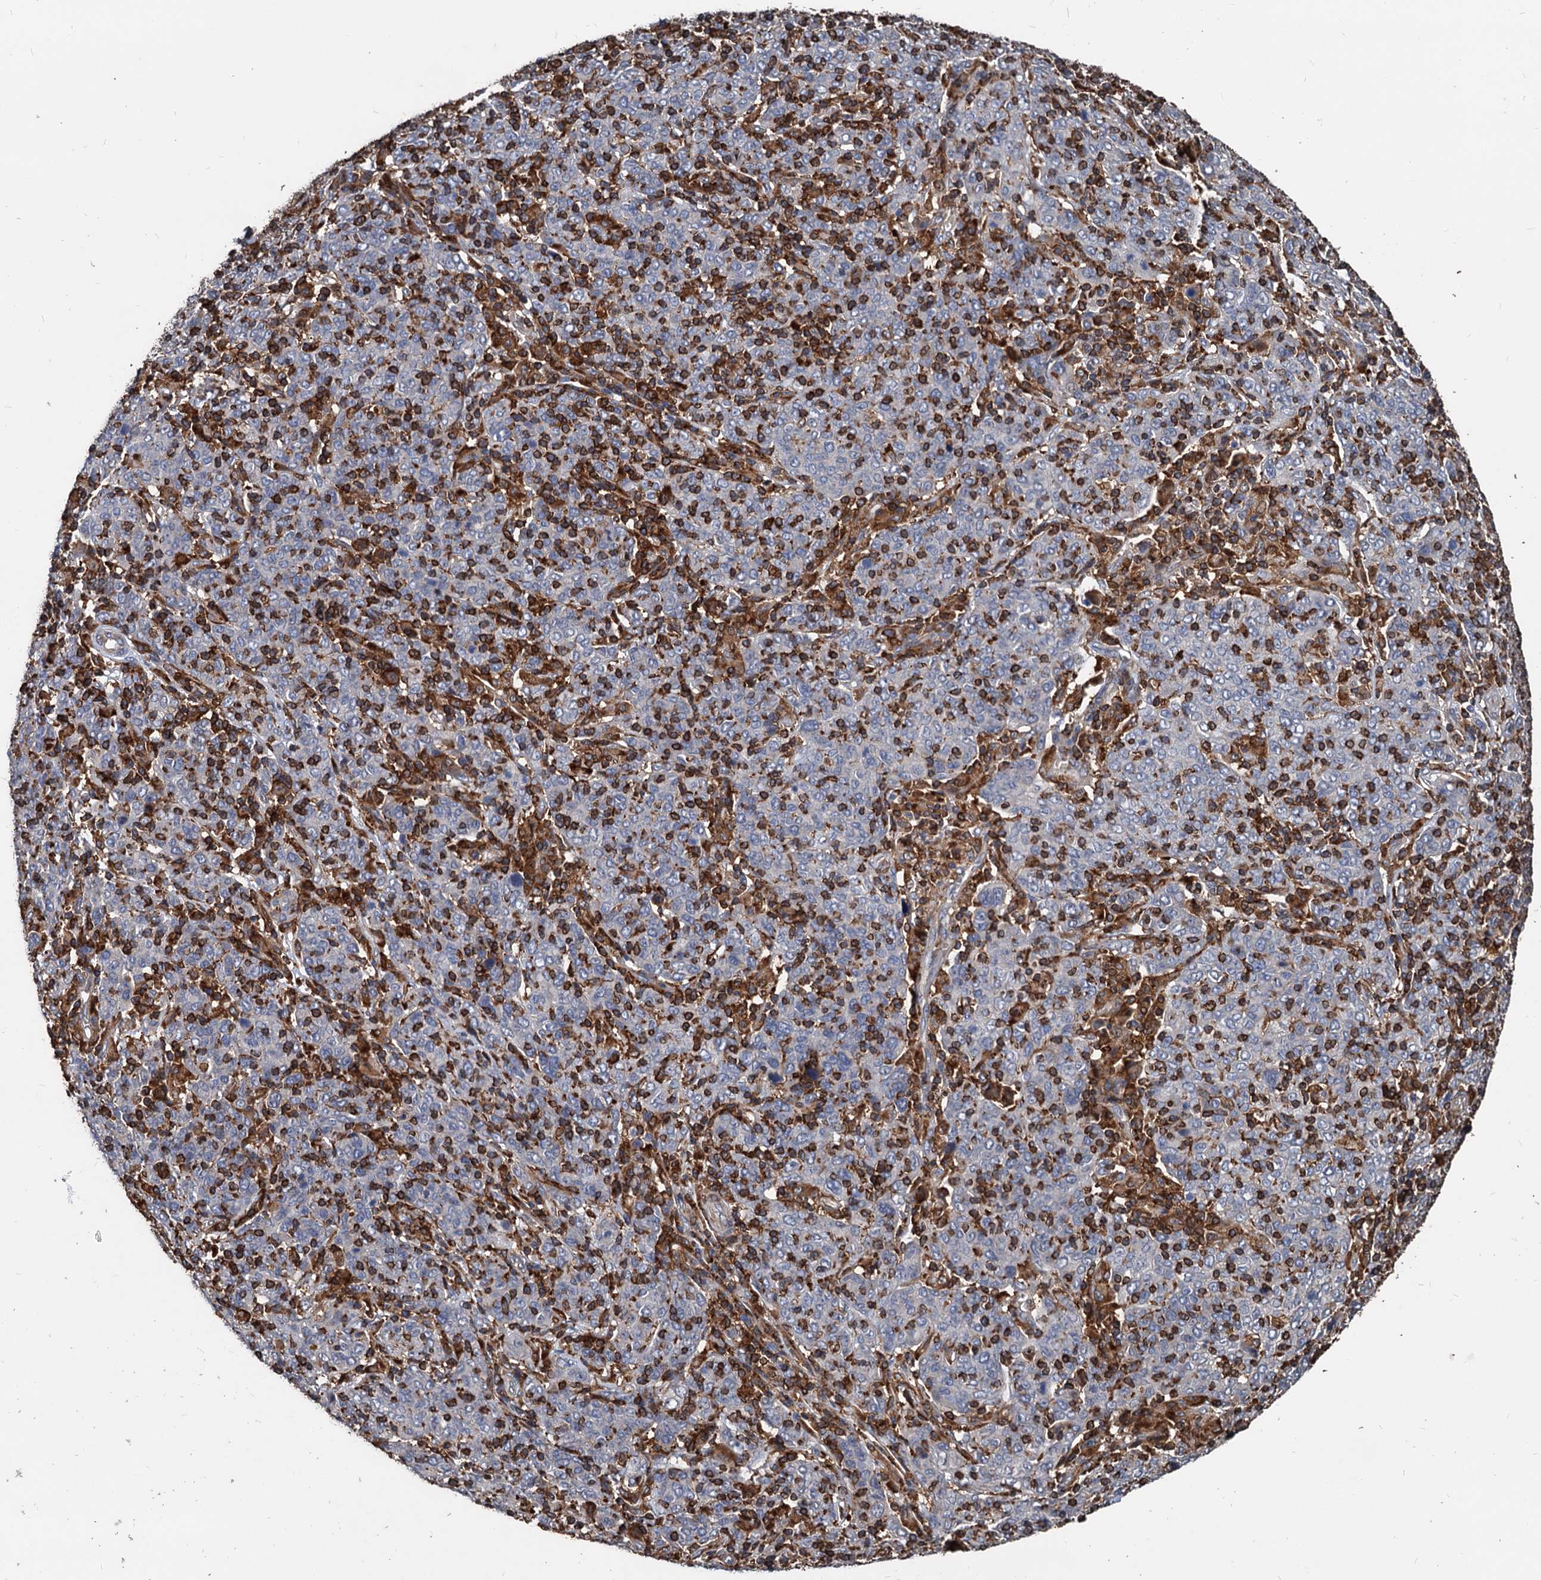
{"staining": {"intensity": "negative", "quantity": "none", "location": "none"}, "tissue": "cervical cancer", "cell_type": "Tumor cells", "image_type": "cancer", "snomed": [{"axis": "morphology", "description": "Squamous cell carcinoma, NOS"}, {"axis": "topography", "description": "Cervix"}], "caption": "The image reveals no significant staining in tumor cells of squamous cell carcinoma (cervical).", "gene": "LCP2", "patient": {"sex": "female", "age": 67}}